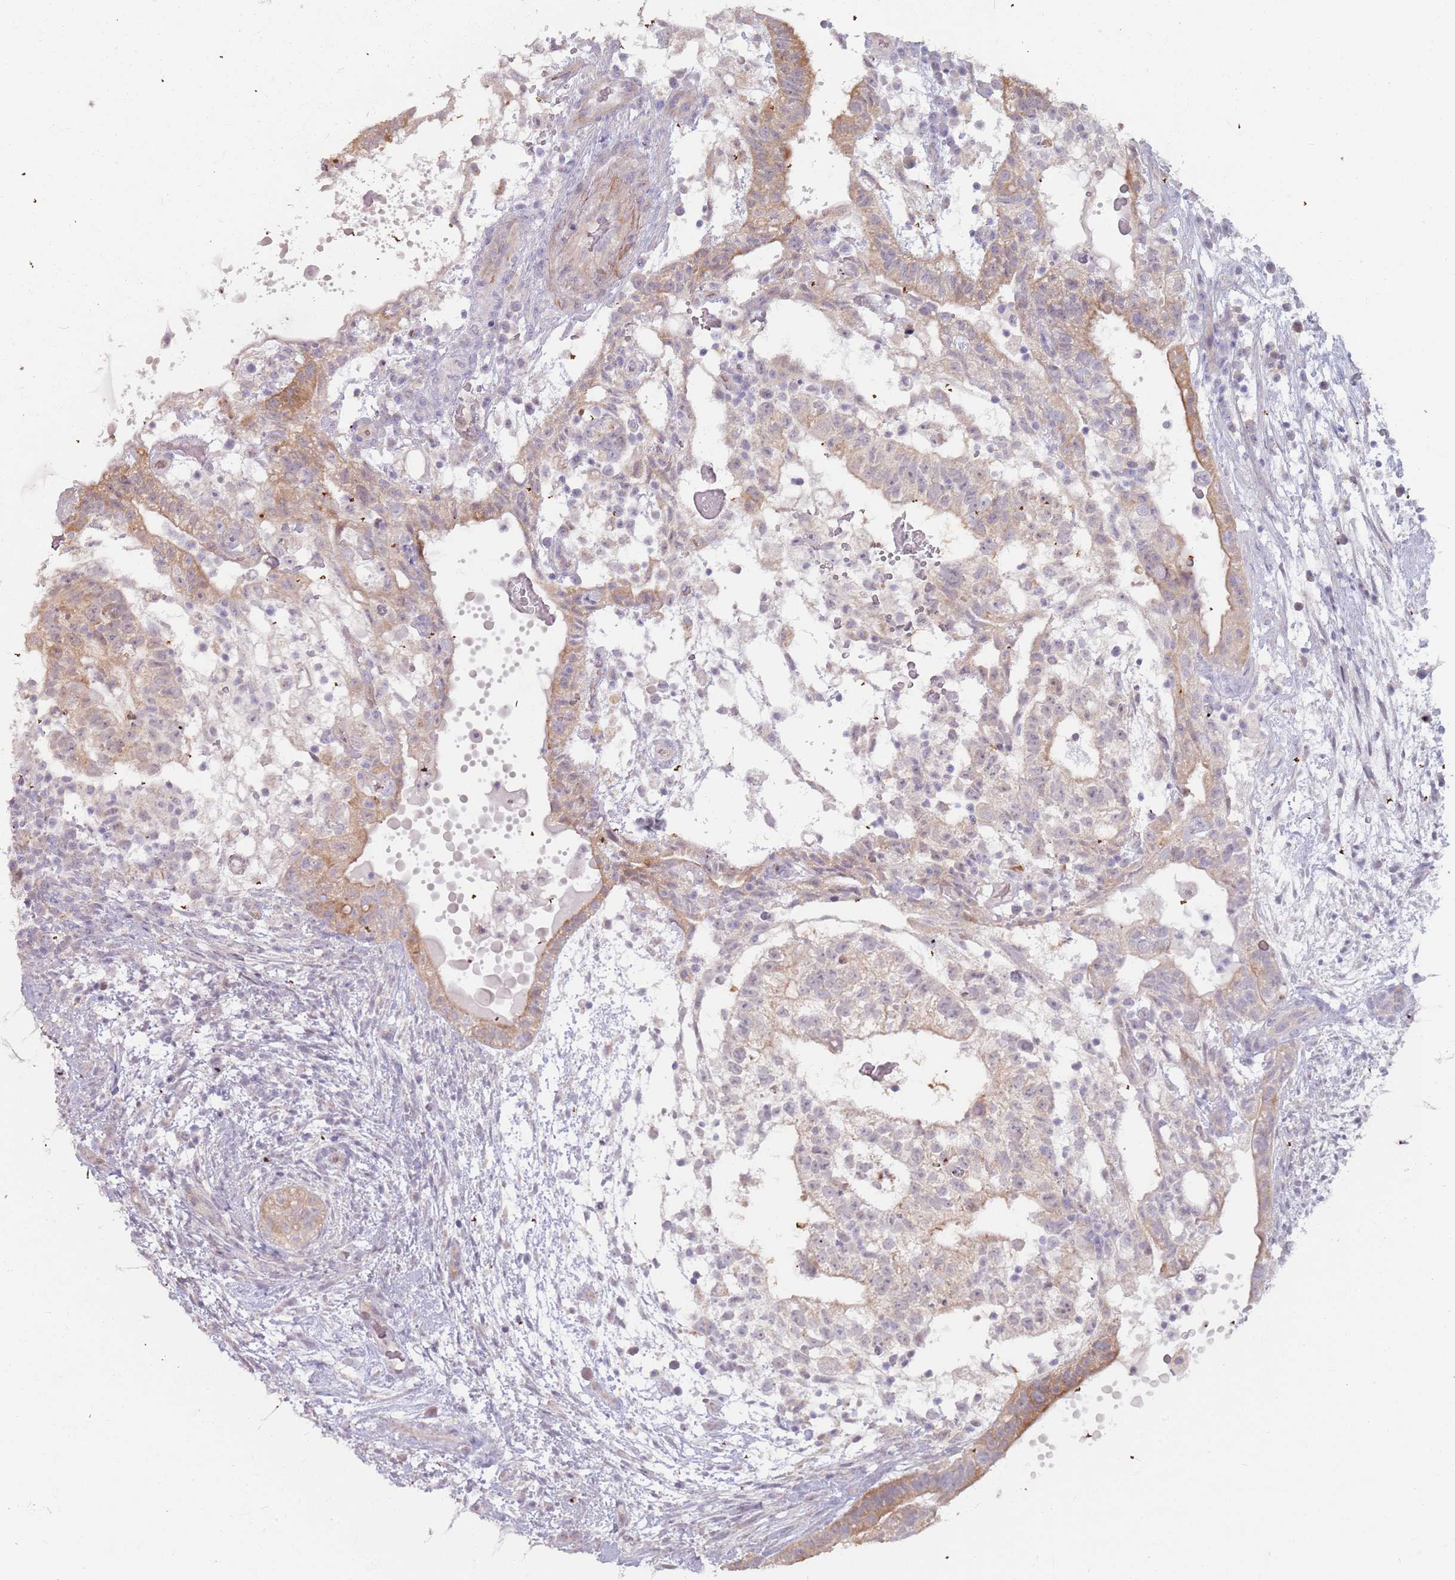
{"staining": {"intensity": "moderate", "quantity": "25%-75%", "location": "cytoplasmic/membranous"}, "tissue": "testis cancer", "cell_type": "Tumor cells", "image_type": "cancer", "snomed": [{"axis": "morphology", "description": "Normal tissue, NOS"}, {"axis": "morphology", "description": "Carcinoma, Embryonal, NOS"}, {"axis": "topography", "description": "Testis"}], "caption": "This is an image of immunohistochemistry staining of testis cancer, which shows moderate positivity in the cytoplasmic/membranous of tumor cells.", "gene": "LDHD", "patient": {"sex": "male", "age": 32}}